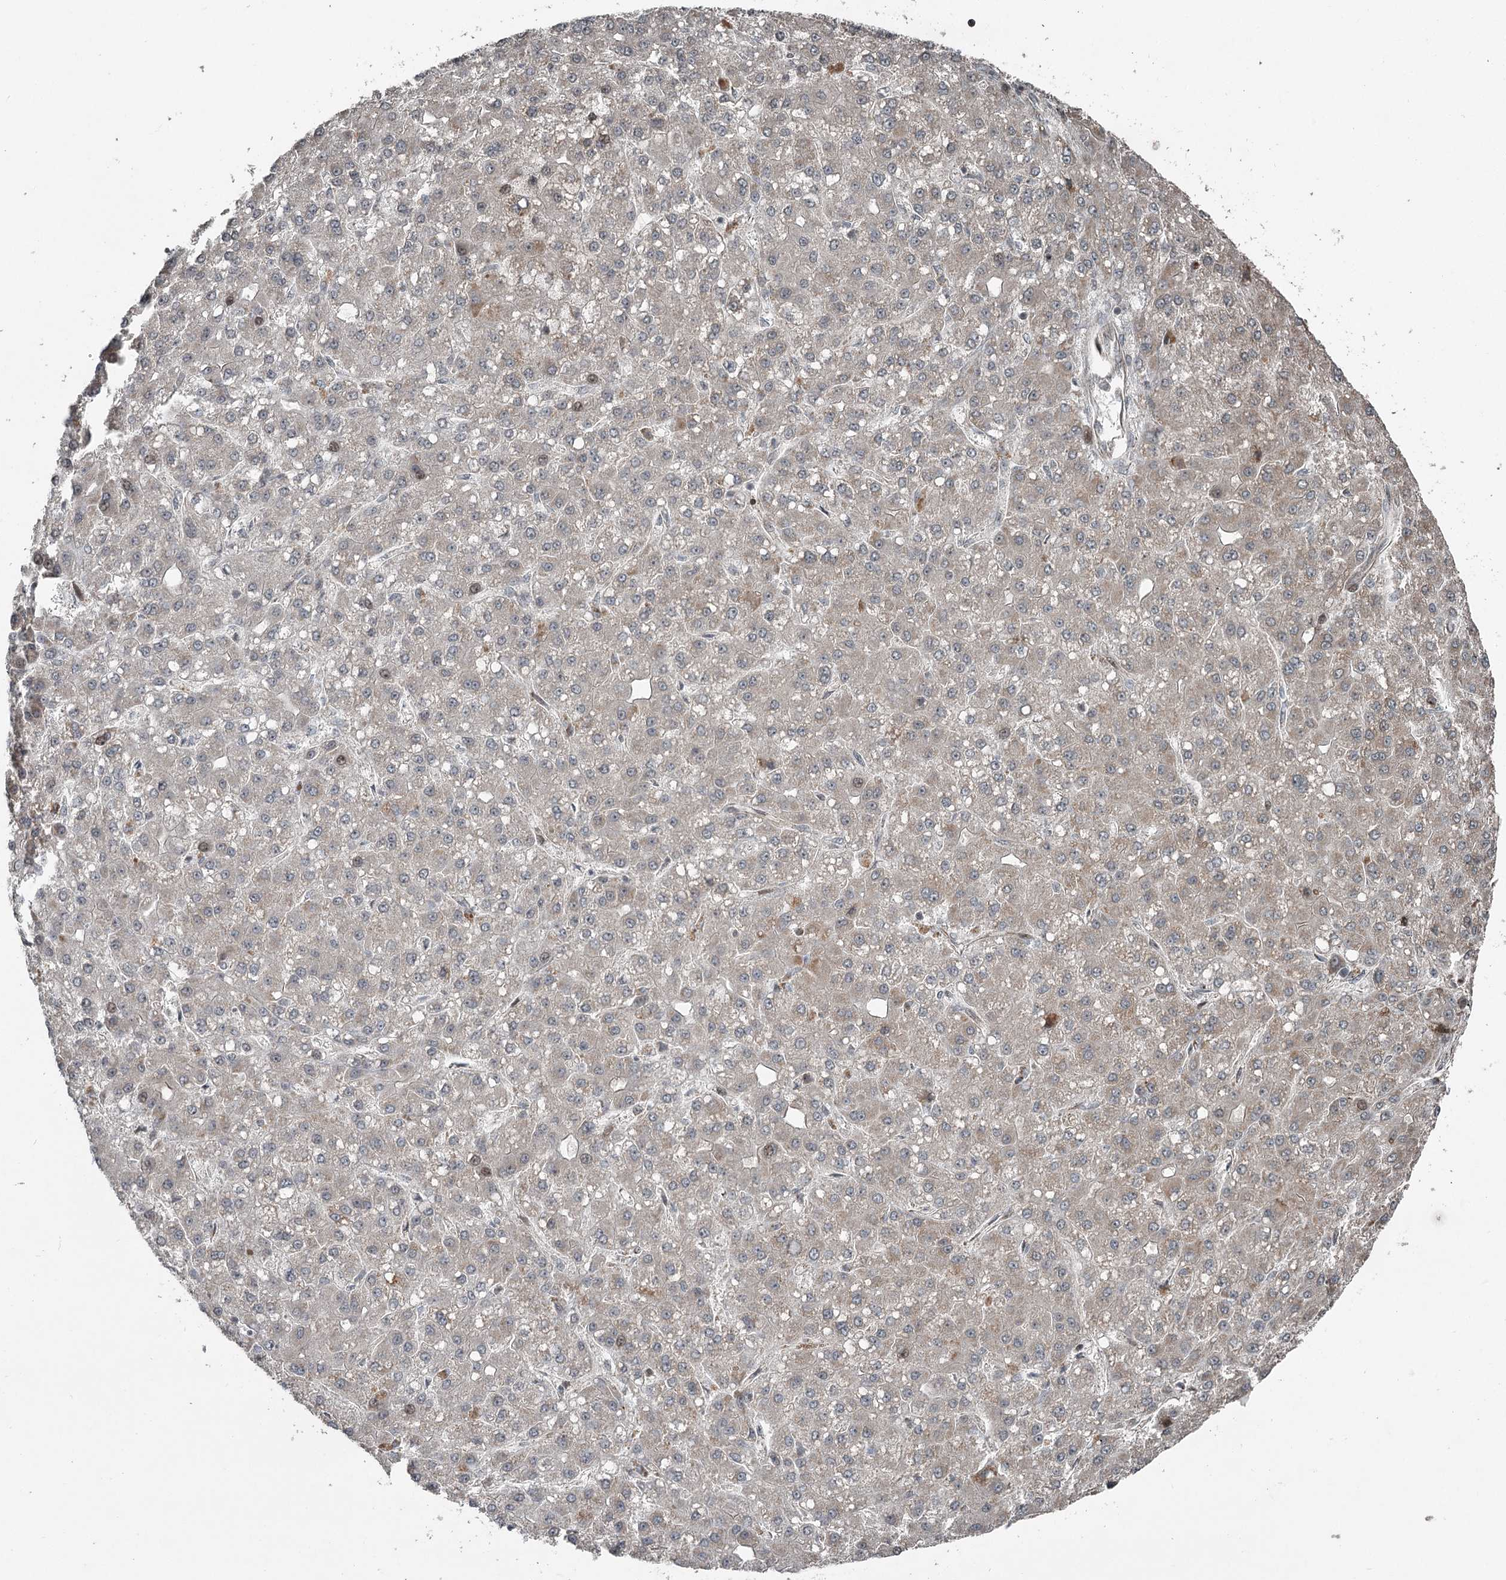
{"staining": {"intensity": "weak", "quantity": "<25%", "location": "cytoplasmic/membranous"}, "tissue": "liver cancer", "cell_type": "Tumor cells", "image_type": "cancer", "snomed": [{"axis": "morphology", "description": "Carcinoma, Hepatocellular, NOS"}, {"axis": "topography", "description": "Liver"}], "caption": "The micrograph reveals no significant staining in tumor cells of liver cancer (hepatocellular carcinoma).", "gene": "RASSF8", "patient": {"sex": "male", "age": 67}}